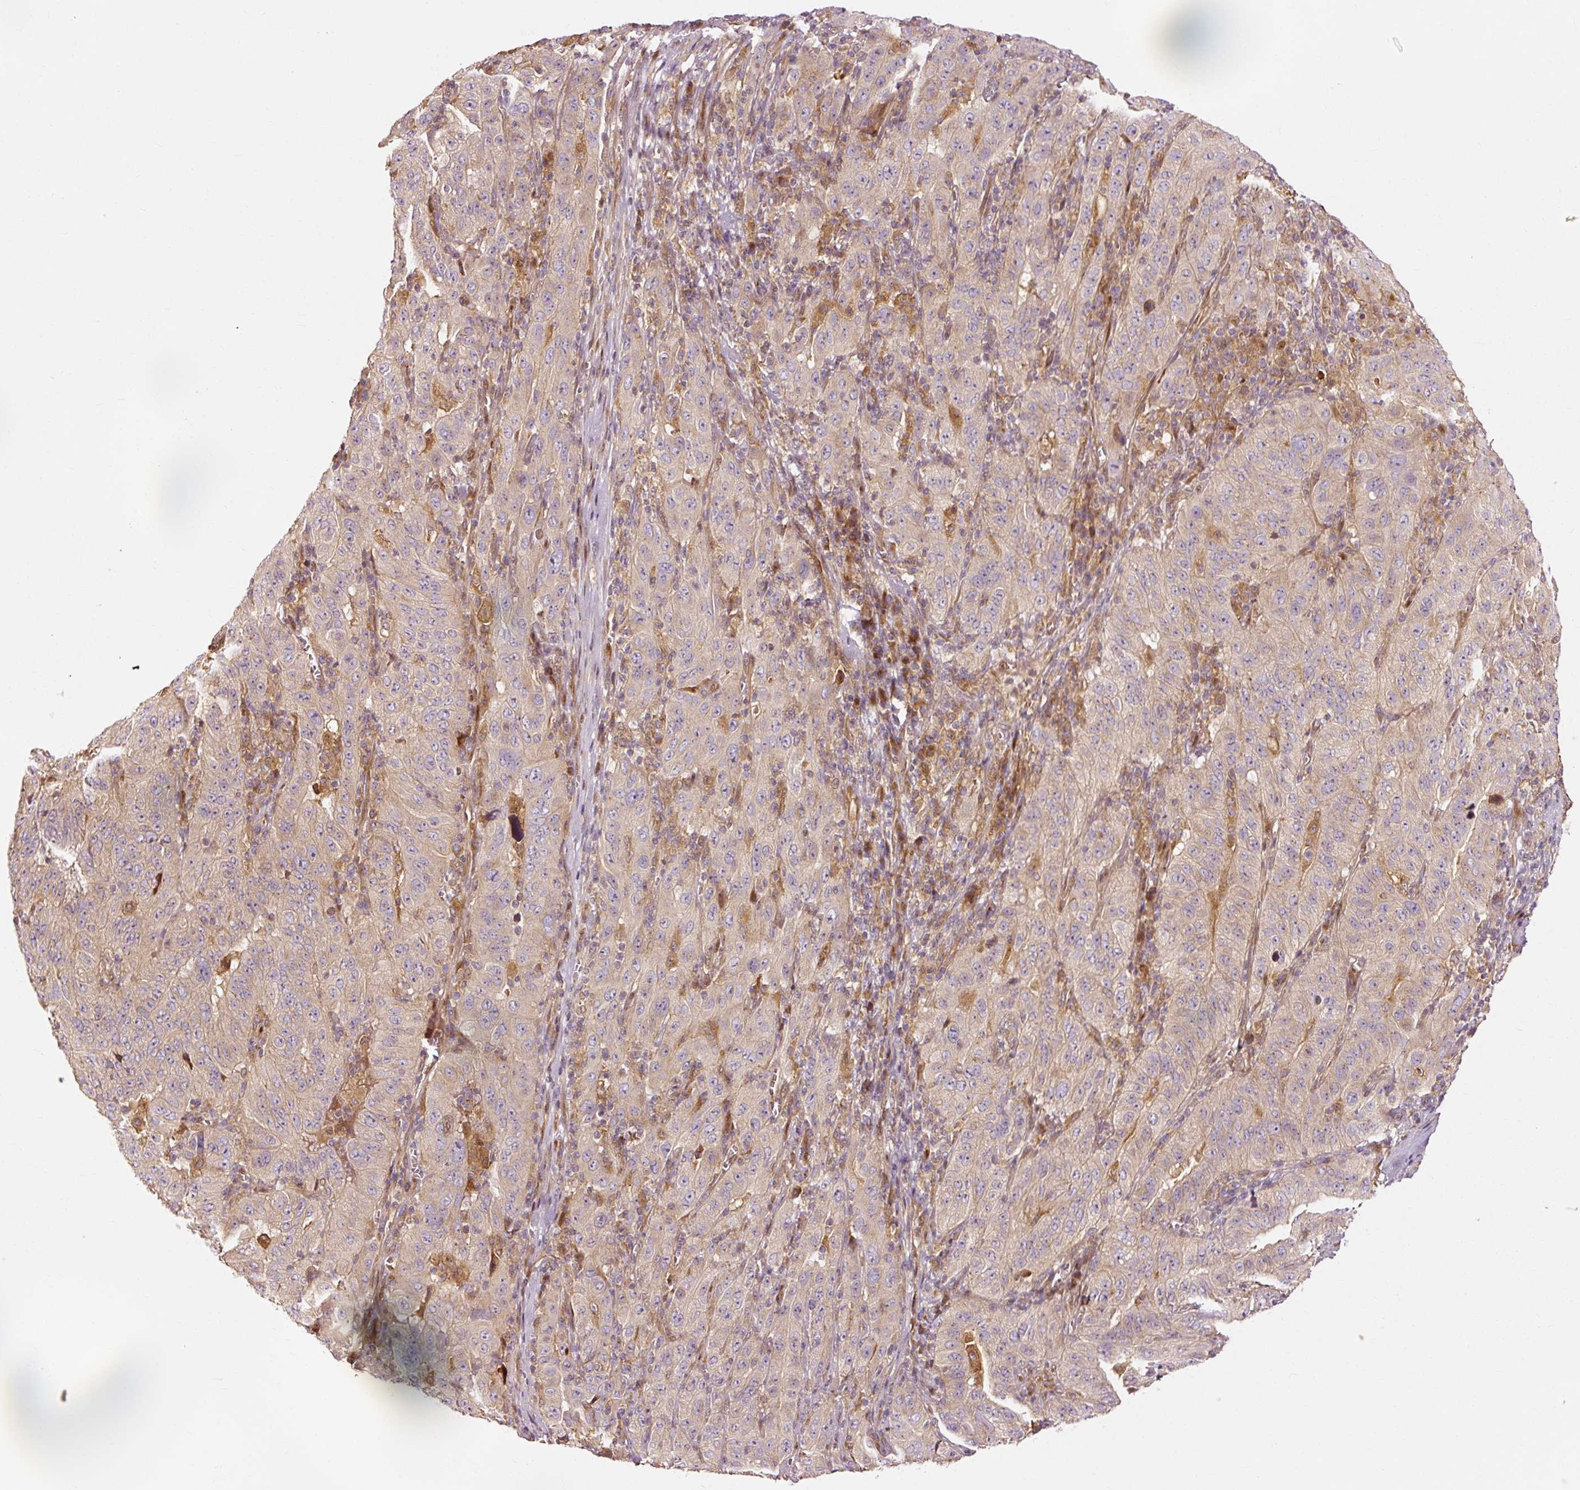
{"staining": {"intensity": "weak", "quantity": "25%-75%", "location": "cytoplasmic/membranous"}, "tissue": "pancreatic cancer", "cell_type": "Tumor cells", "image_type": "cancer", "snomed": [{"axis": "morphology", "description": "Adenocarcinoma, NOS"}, {"axis": "topography", "description": "Pancreas"}], "caption": "An image of human pancreatic cancer (adenocarcinoma) stained for a protein shows weak cytoplasmic/membranous brown staining in tumor cells. (DAB (3,3'-diaminobenzidine) IHC with brightfield microscopy, high magnification).", "gene": "NAPA", "patient": {"sex": "male", "age": 63}}